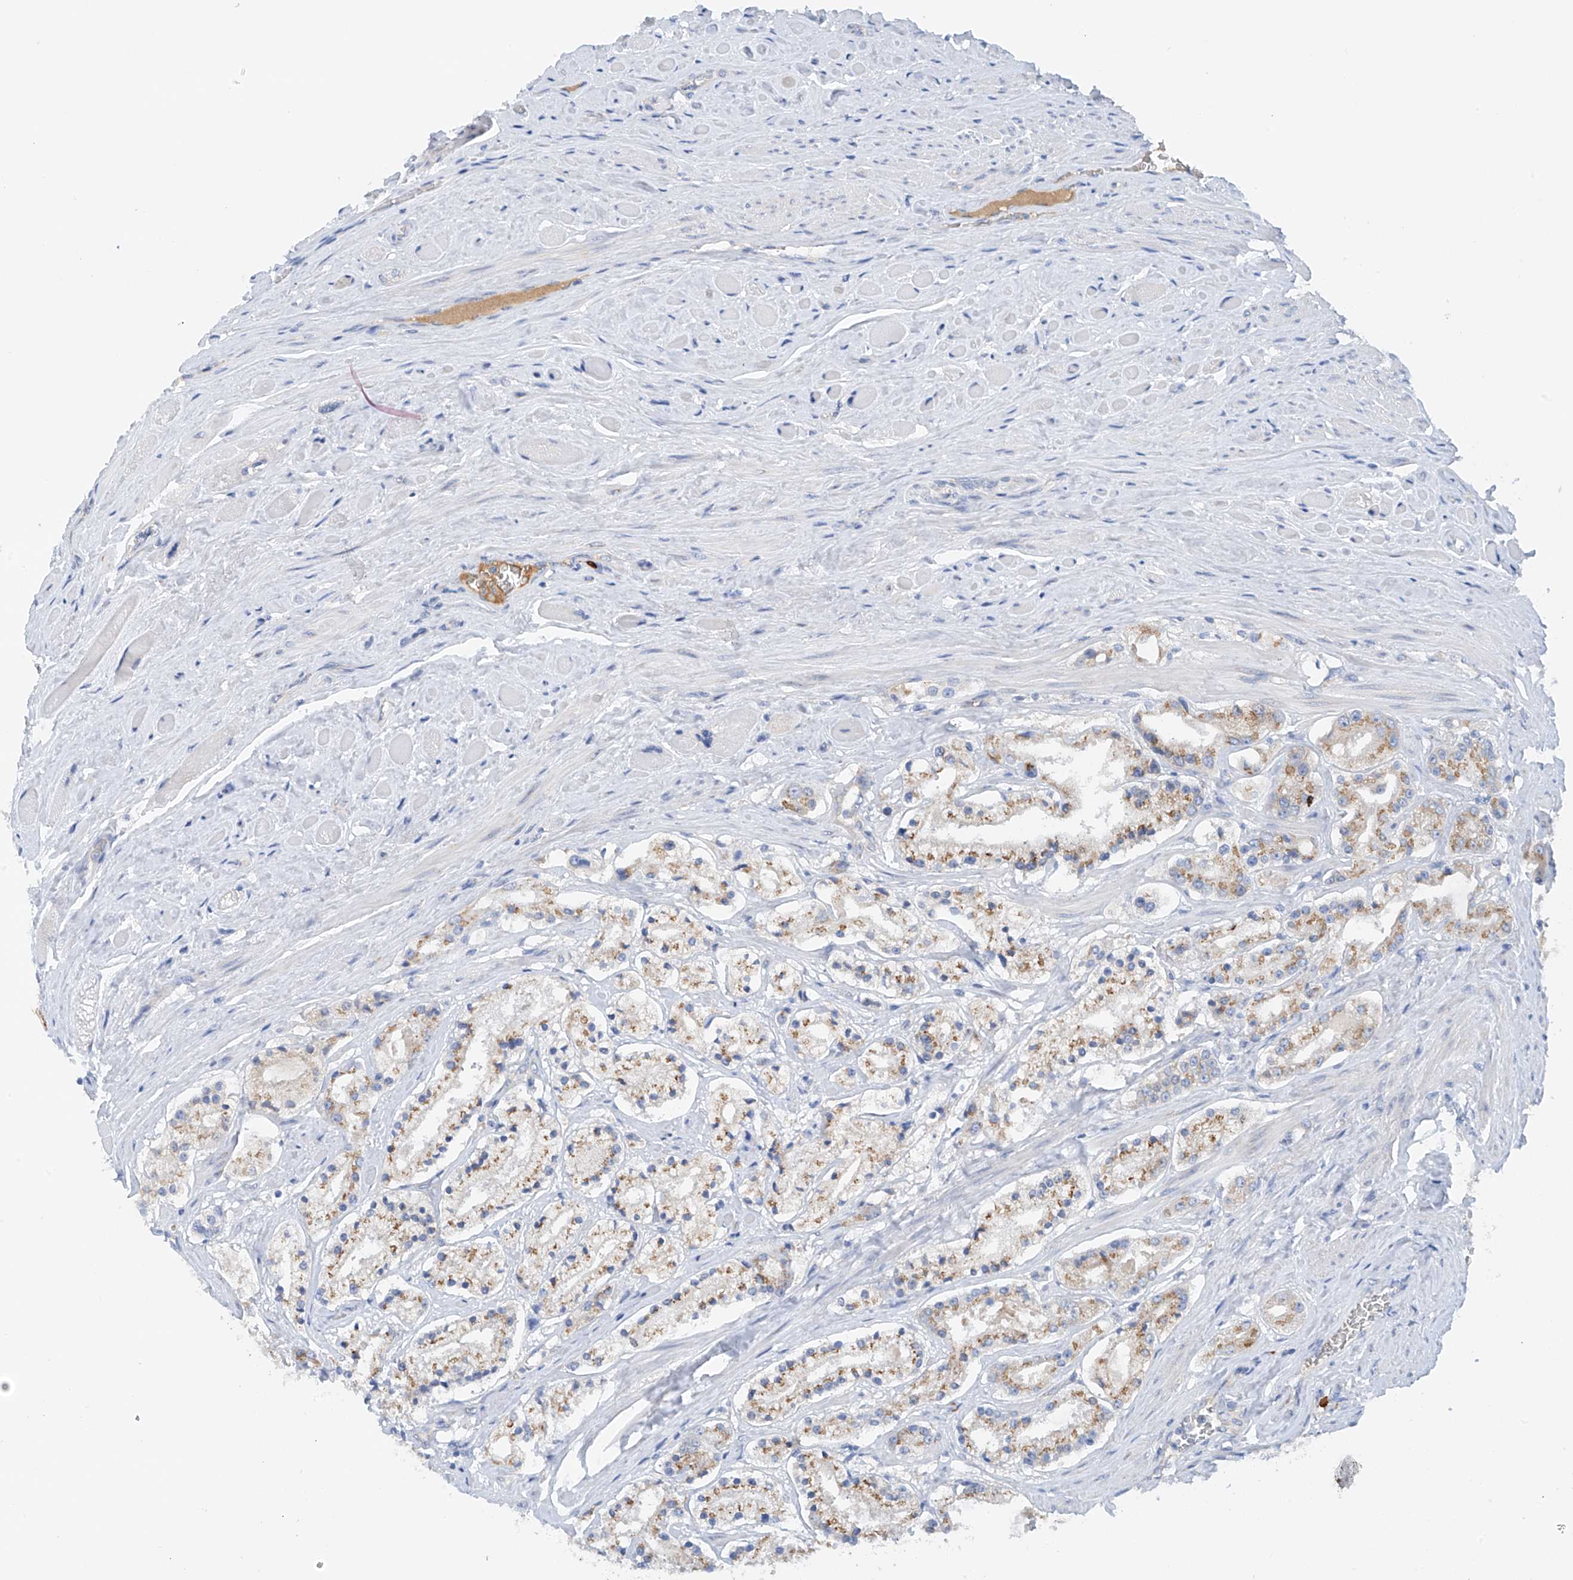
{"staining": {"intensity": "moderate", "quantity": "<25%", "location": "cytoplasmic/membranous"}, "tissue": "prostate cancer", "cell_type": "Tumor cells", "image_type": "cancer", "snomed": [{"axis": "morphology", "description": "Adenocarcinoma, High grade"}, {"axis": "topography", "description": "Prostate"}], "caption": "A low amount of moderate cytoplasmic/membranous positivity is identified in about <25% of tumor cells in prostate high-grade adenocarcinoma tissue.", "gene": "SLC5A11", "patient": {"sex": "male", "age": 64}}